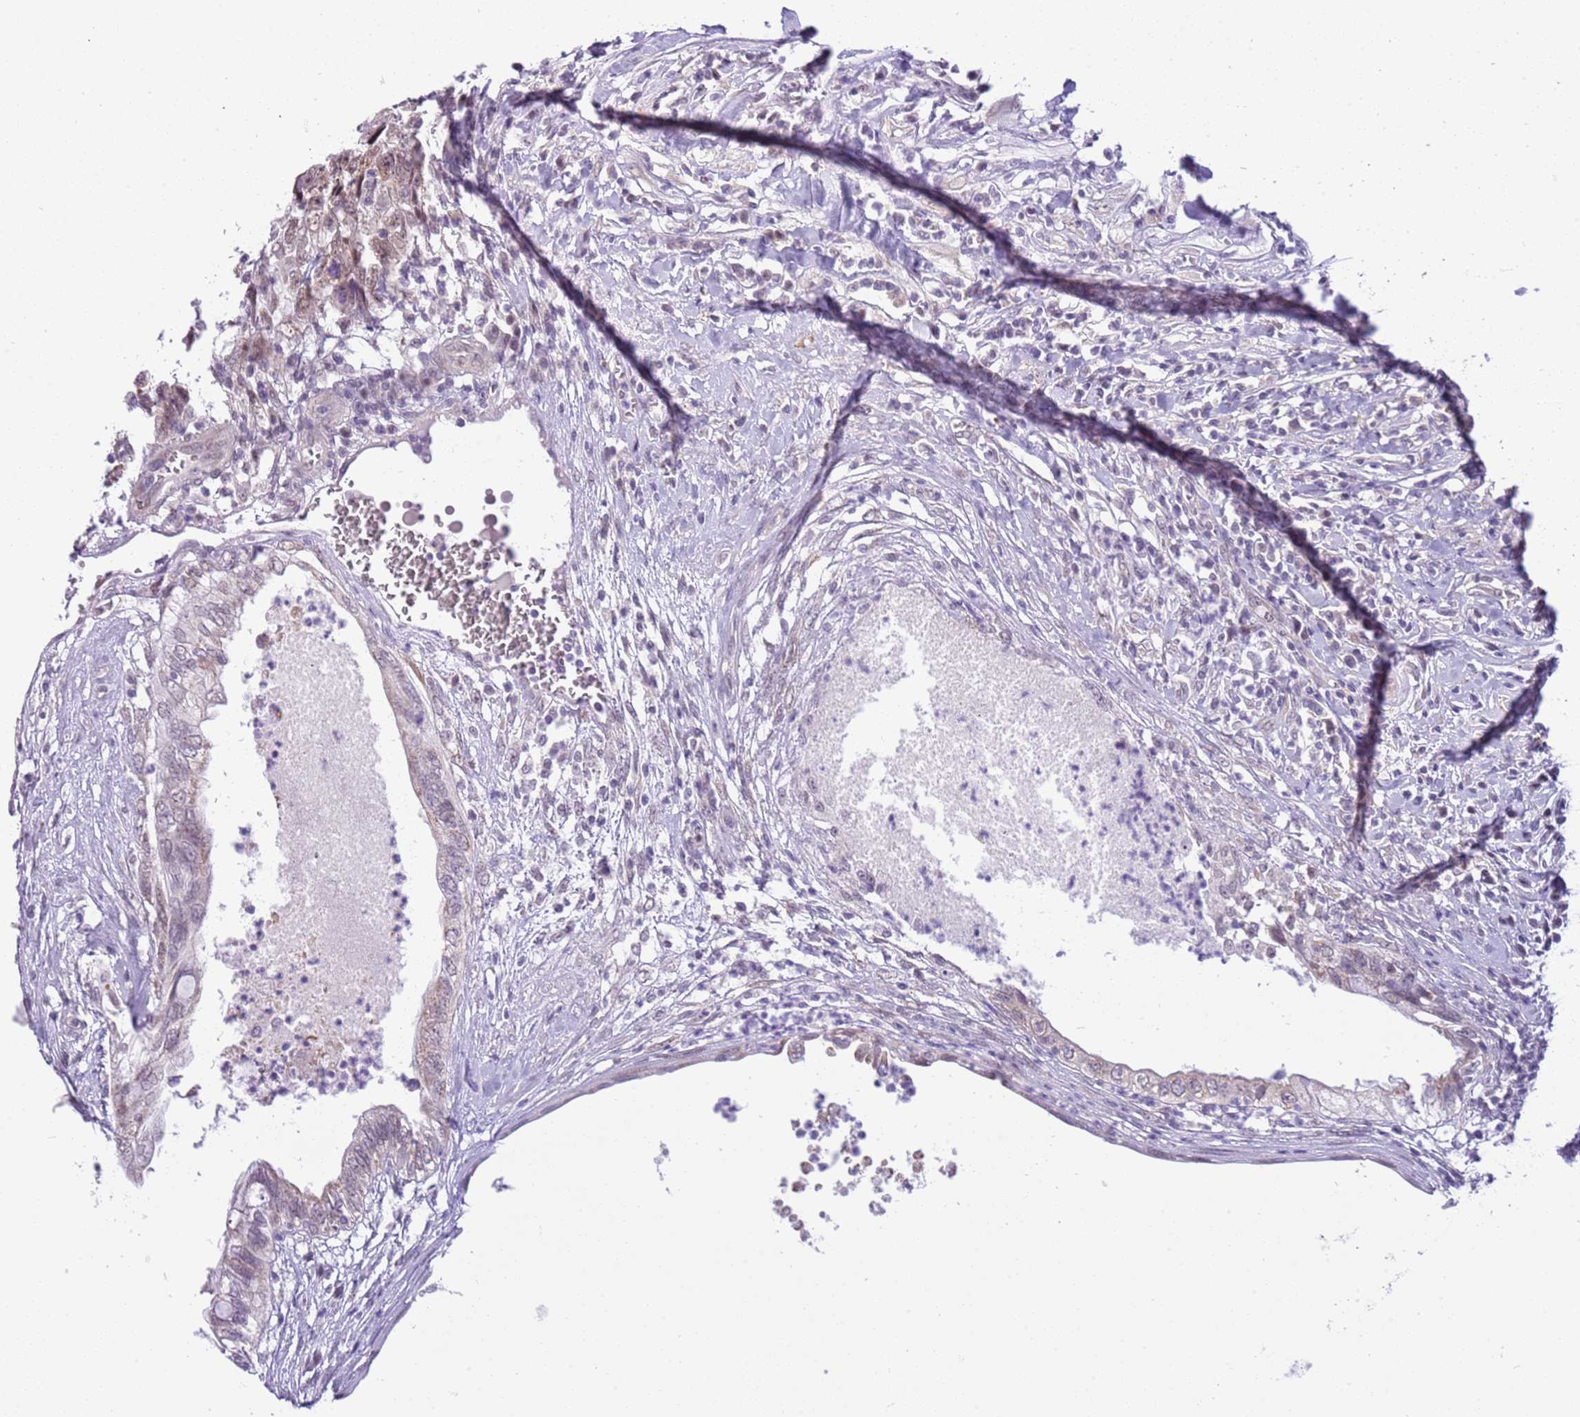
{"staining": {"intensity": "negative", "quantity": "none", "location": "none"}, "tissue": "testis cancer", "cell_type": "Tumor cells", "image_type": "cancer", "snomed": [{"axis": "morphology", "description": "Seminoma, NOS"}, {"axis": "morphology", "description": "Carcinoma, Embryonal, NOS"}, {"axis": "topography", "description": "Testis"}], "caption": "Photomicrograph shows no protein positivity in tumor cells of embryonal carcinoma (testis) tissue. (Brightfield microscopy of DAB (3,3'-diaminobenzidine) immunohistochemistry (IHC) at high magnification).", "gene": "FAM120C", "patient": {"sex": "male", "age": 29}}